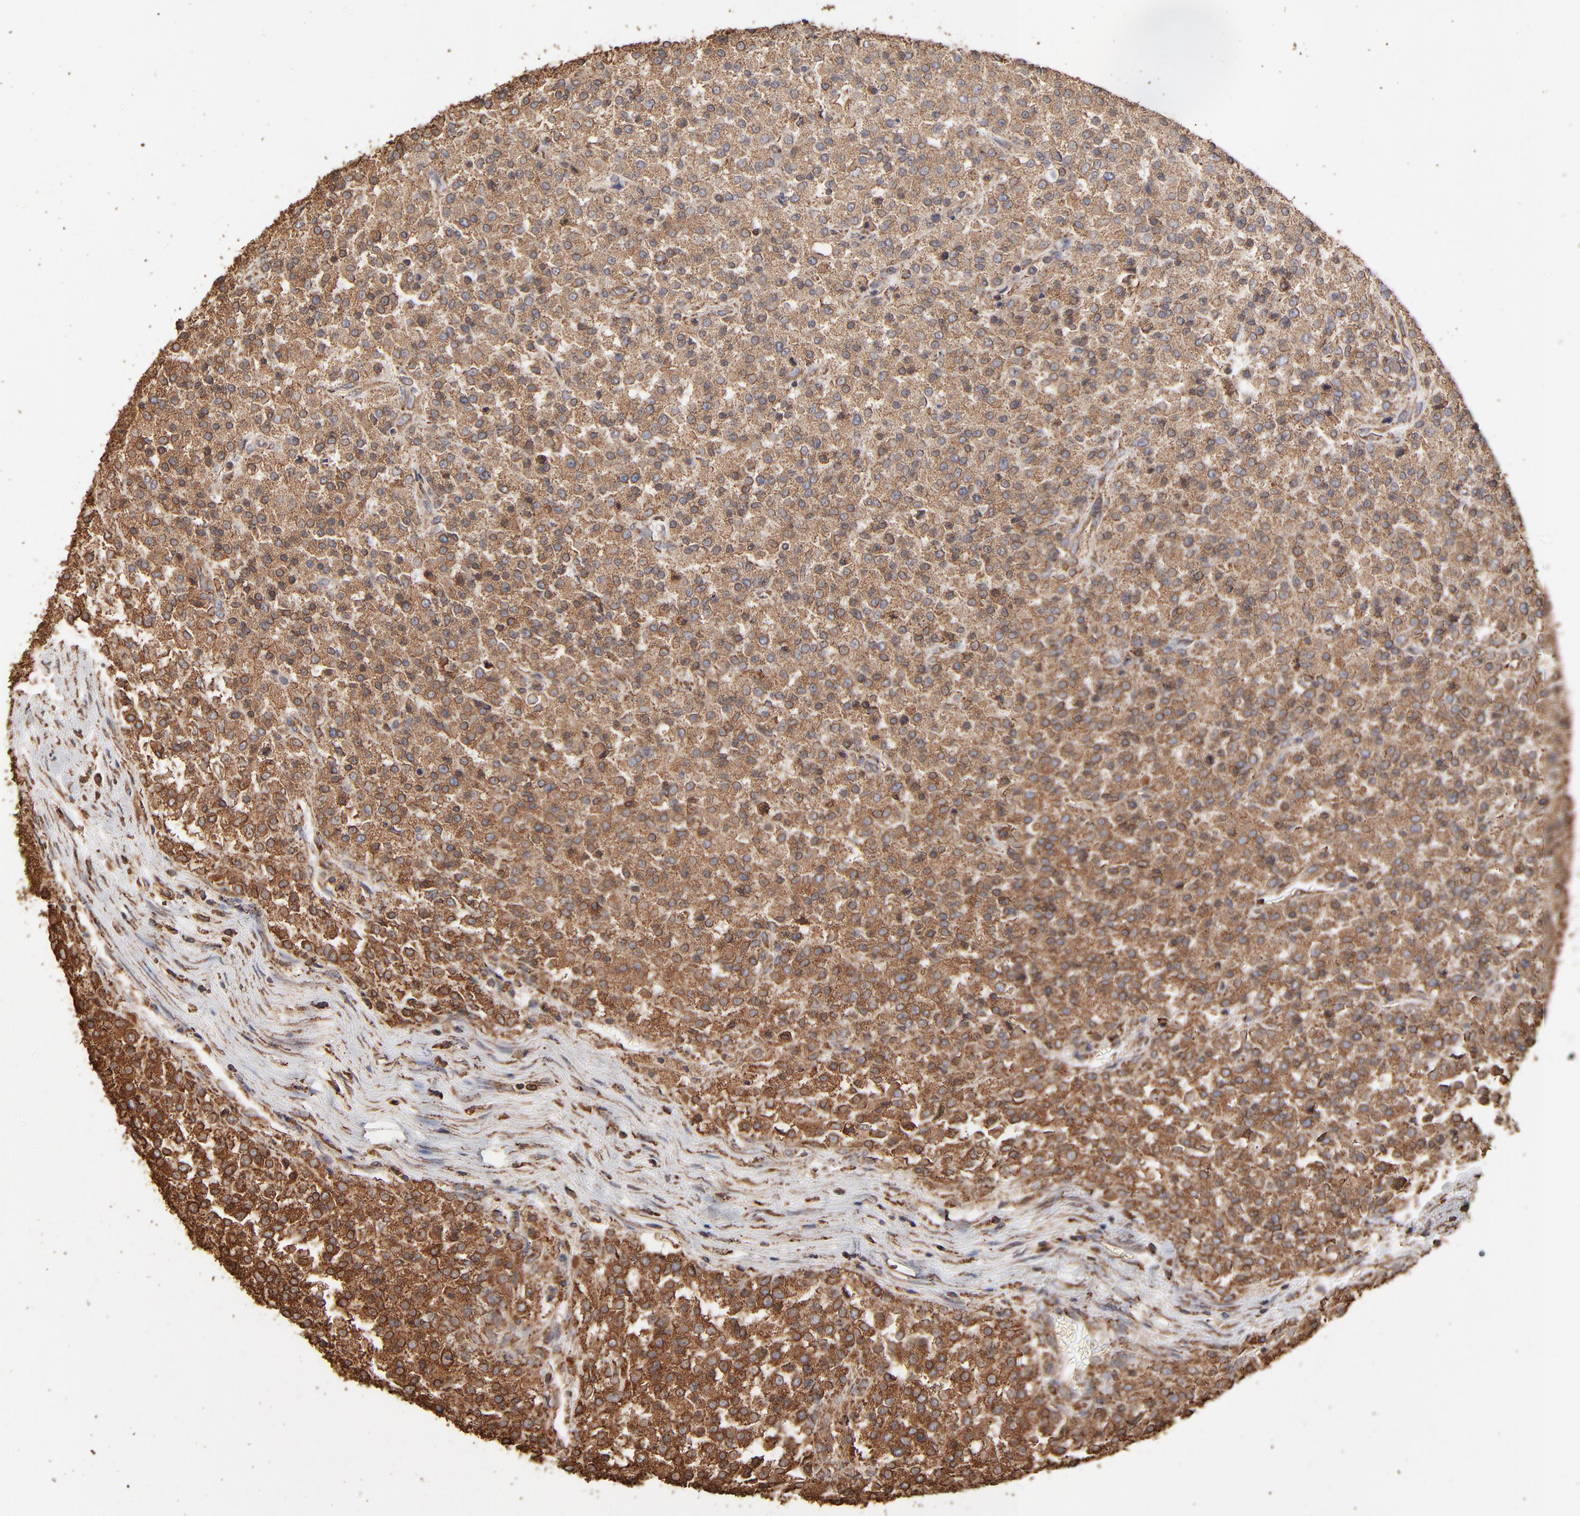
{"staining": {"intensity": "moderate", "quantity": ">75%", "location": "cytoplasmic/membranous"}, "tissue": "testis cancer", "cell_type": "Tumor cells", "image_type": "cancer", "snomed": [{"axis": "morphology", "description": "Seminoma, NOS"}, {"axis": "topography", "description": "Testis"}], "caption": "An immunohistochemistry image of tumor tissue is shown. Protein staining in brown labels moderate cytoplasmic/membranous positivity in testis cancer (seminoma) within tumor cells. The staining was performed using DAB (3,3'-diaminobenzidine), with brown indicating positive protein expression. Nuclei are stained blue with hematoxylin.", "gene": "PDIA3", "patient": {"sex": "male", "age": 59}}